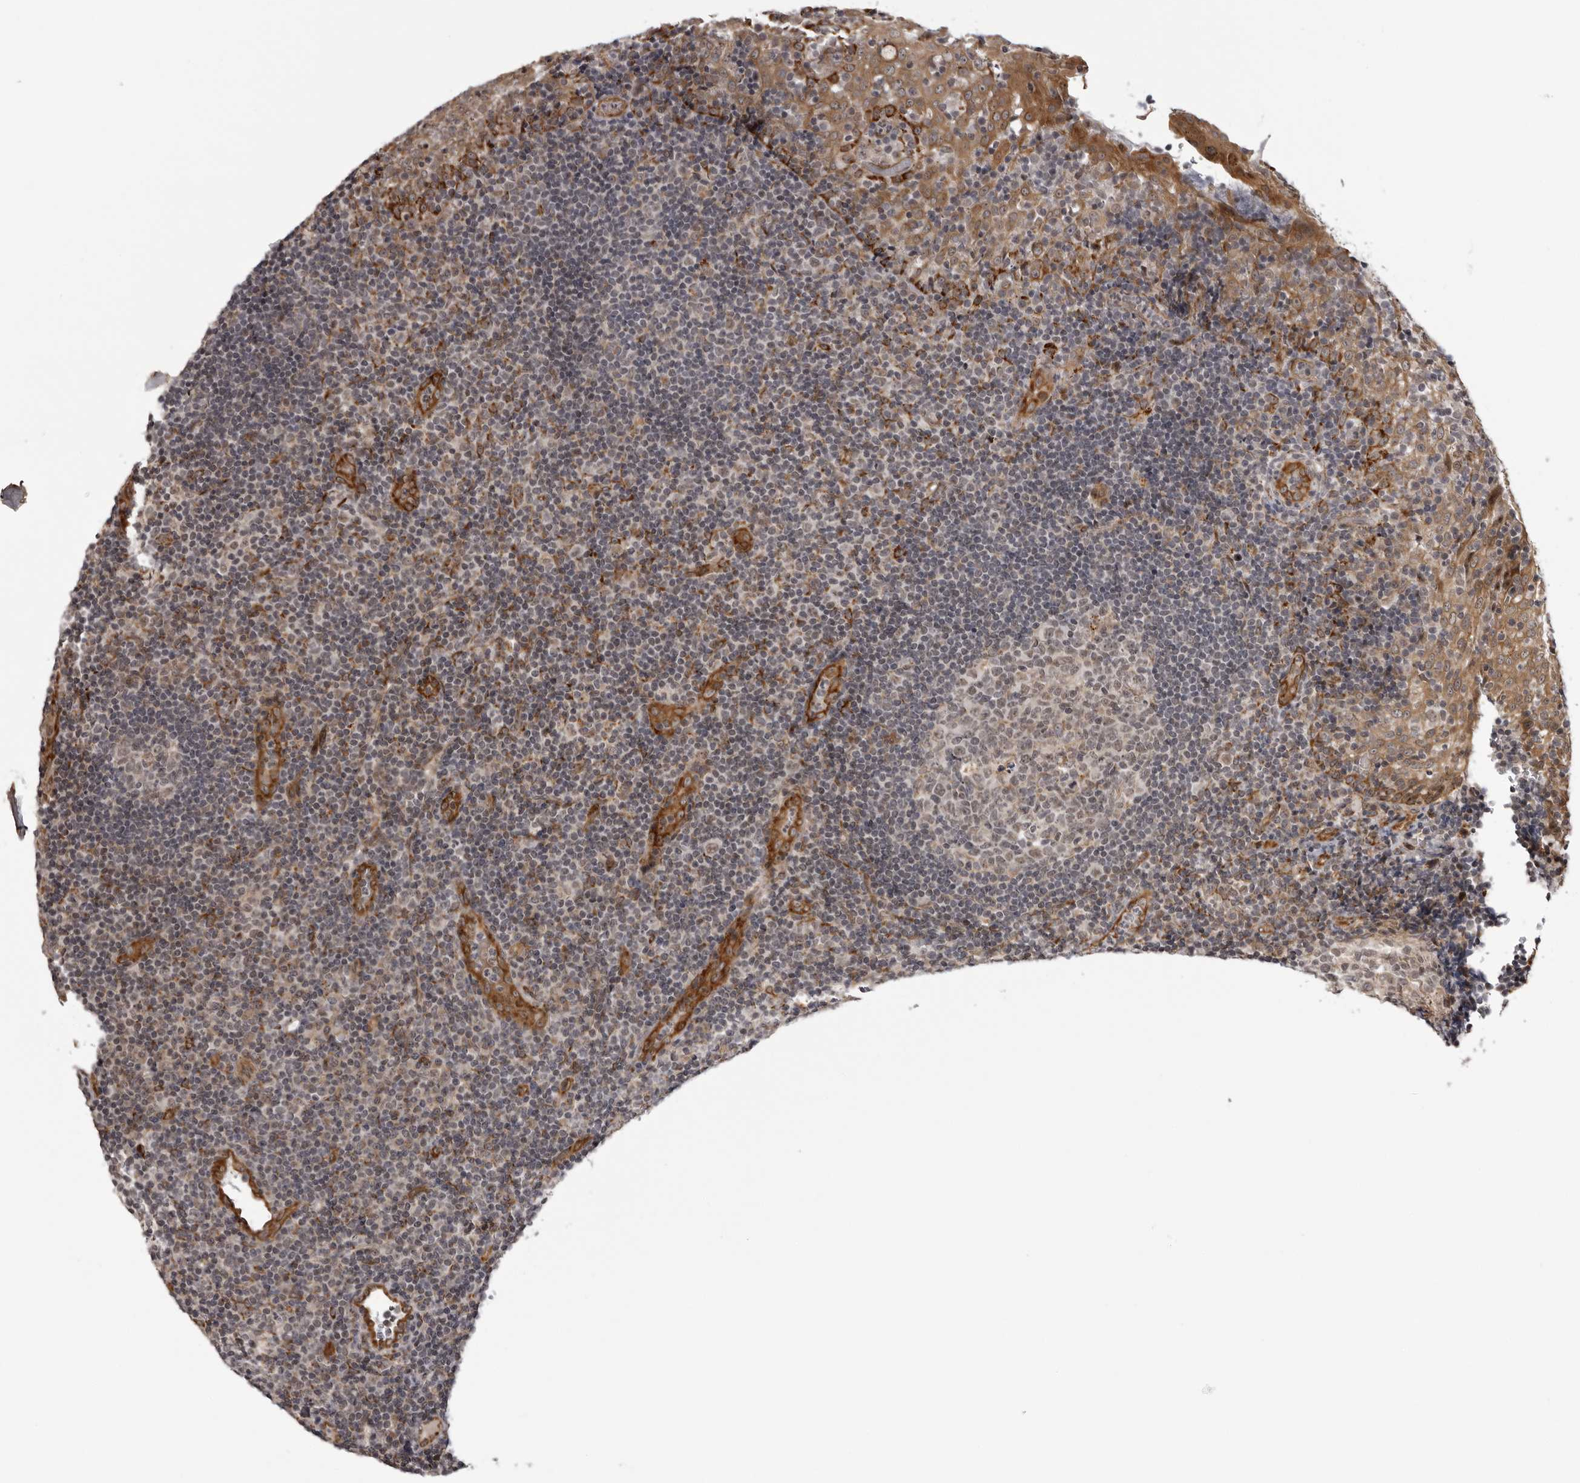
{"staining": {"intensity": "weak", "quantity": "<25%", "location": "cytoplasmic/membranous"}, "tissue": "tonsil", "cell_type": "Germinal center cells", "image_type": "normal", "snomed": [{"axis": "morphology", "description": "Normal tissue, NOS"}, {"axis": "topography", "description": "Tonsil"}], "caption": "Immunohistochemical staining of normal human tonsil shows no significant staining in germinal center cells.", "gene": "DNAH14", "patient": {"sex": "female", "age": 40}}